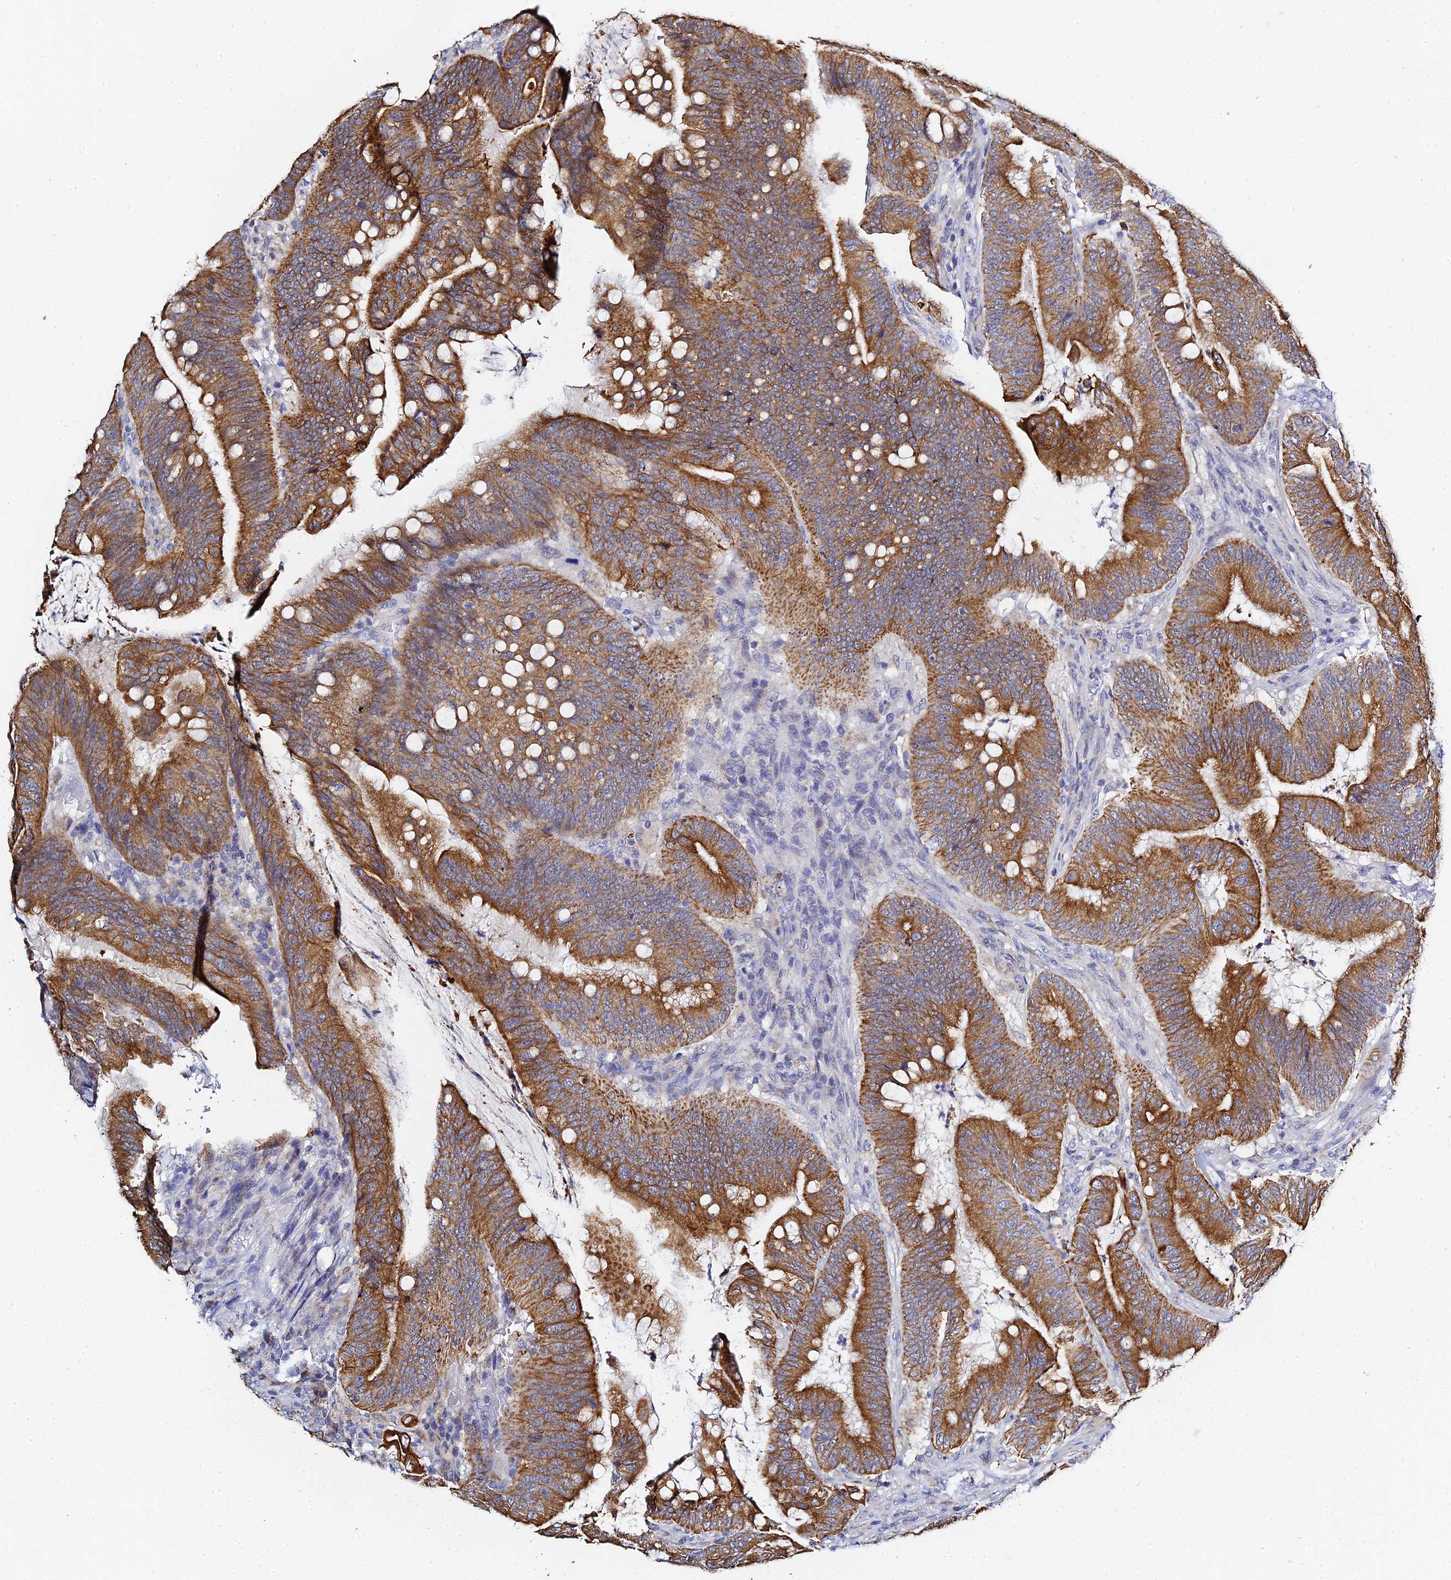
{"staining": {"intensity": "strong", "quantity": ">75%", "location": "cytoplasmic/membranous"}, "tissue": "colorectal cancer", "cell_type": "Tumor cells", "image_type": "cancer", "snomed": [{"axis": "morphology", "description": "Adenocarcinoma, NOS"}, {"axis": "topography", "description": "Colon"}], "caption": "Strong cytoplasmic/membranous protein expression is present in approximately >75% of tumor cells in colorectal adenocarcinoma.", "gene": "ZXDA", "patient": {"sex": "female", "age": 66}}